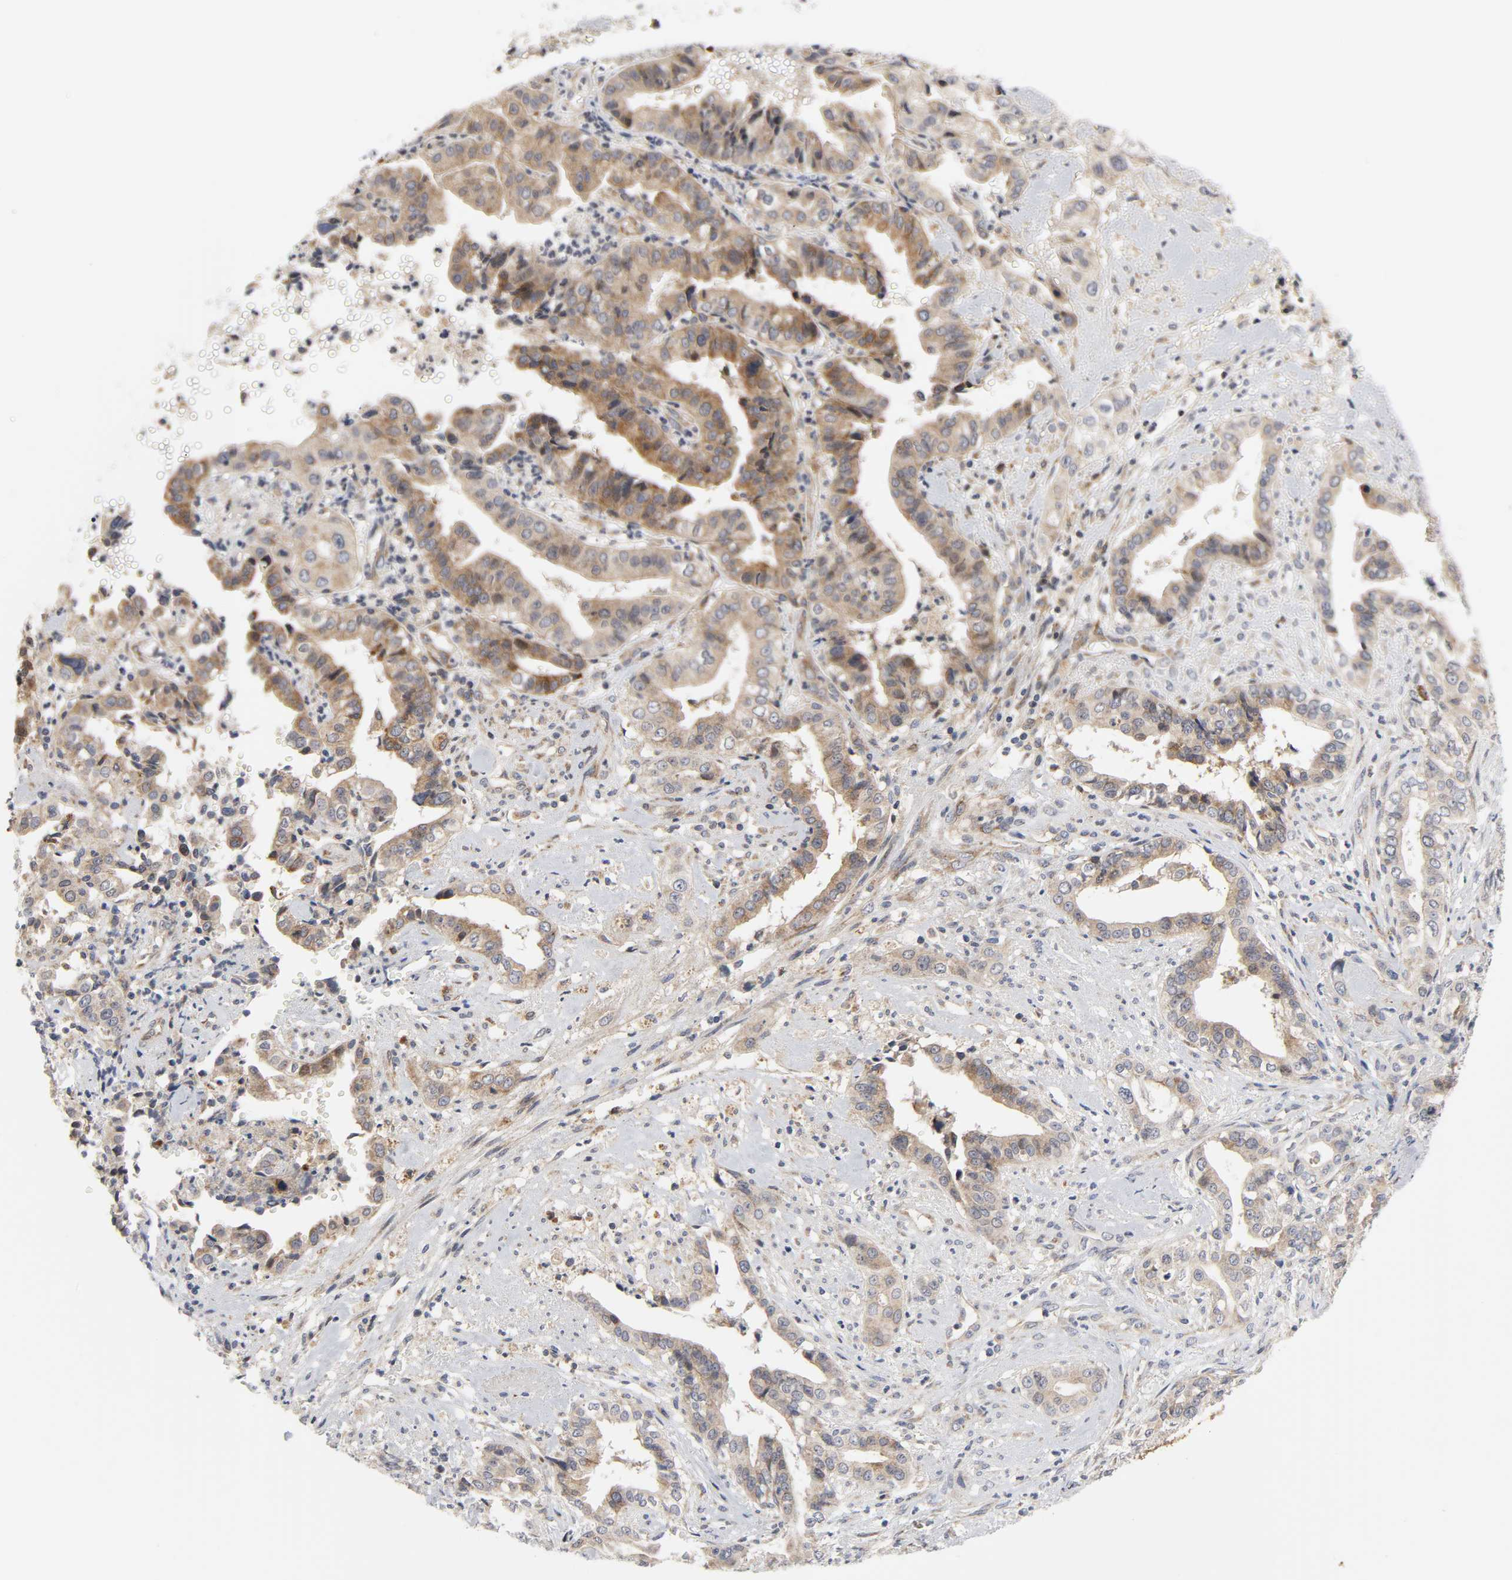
{"staining": {"intensity": "moderate", "quantity": ">75%", "location": "cytoplasmic/membranous"}, "tissue": "liver cancer", "cell_type": "Tumor cells", "image_type": "cancer", "snomed": [{"axis": "morphology", "description": "Cholangiocarcinoma"}, {"axis": "topography", "description": "Liver"}], "caption": "A brown stain shows moderate cytoplasmic/membranous staining of a protein in human liver cholangiocarcinoma tumor cells. The protein of interest is shown in brown color, while the nuclei are stained blue.", "gene": "BAX", "patient": {"sex": "female", "age": 61}}